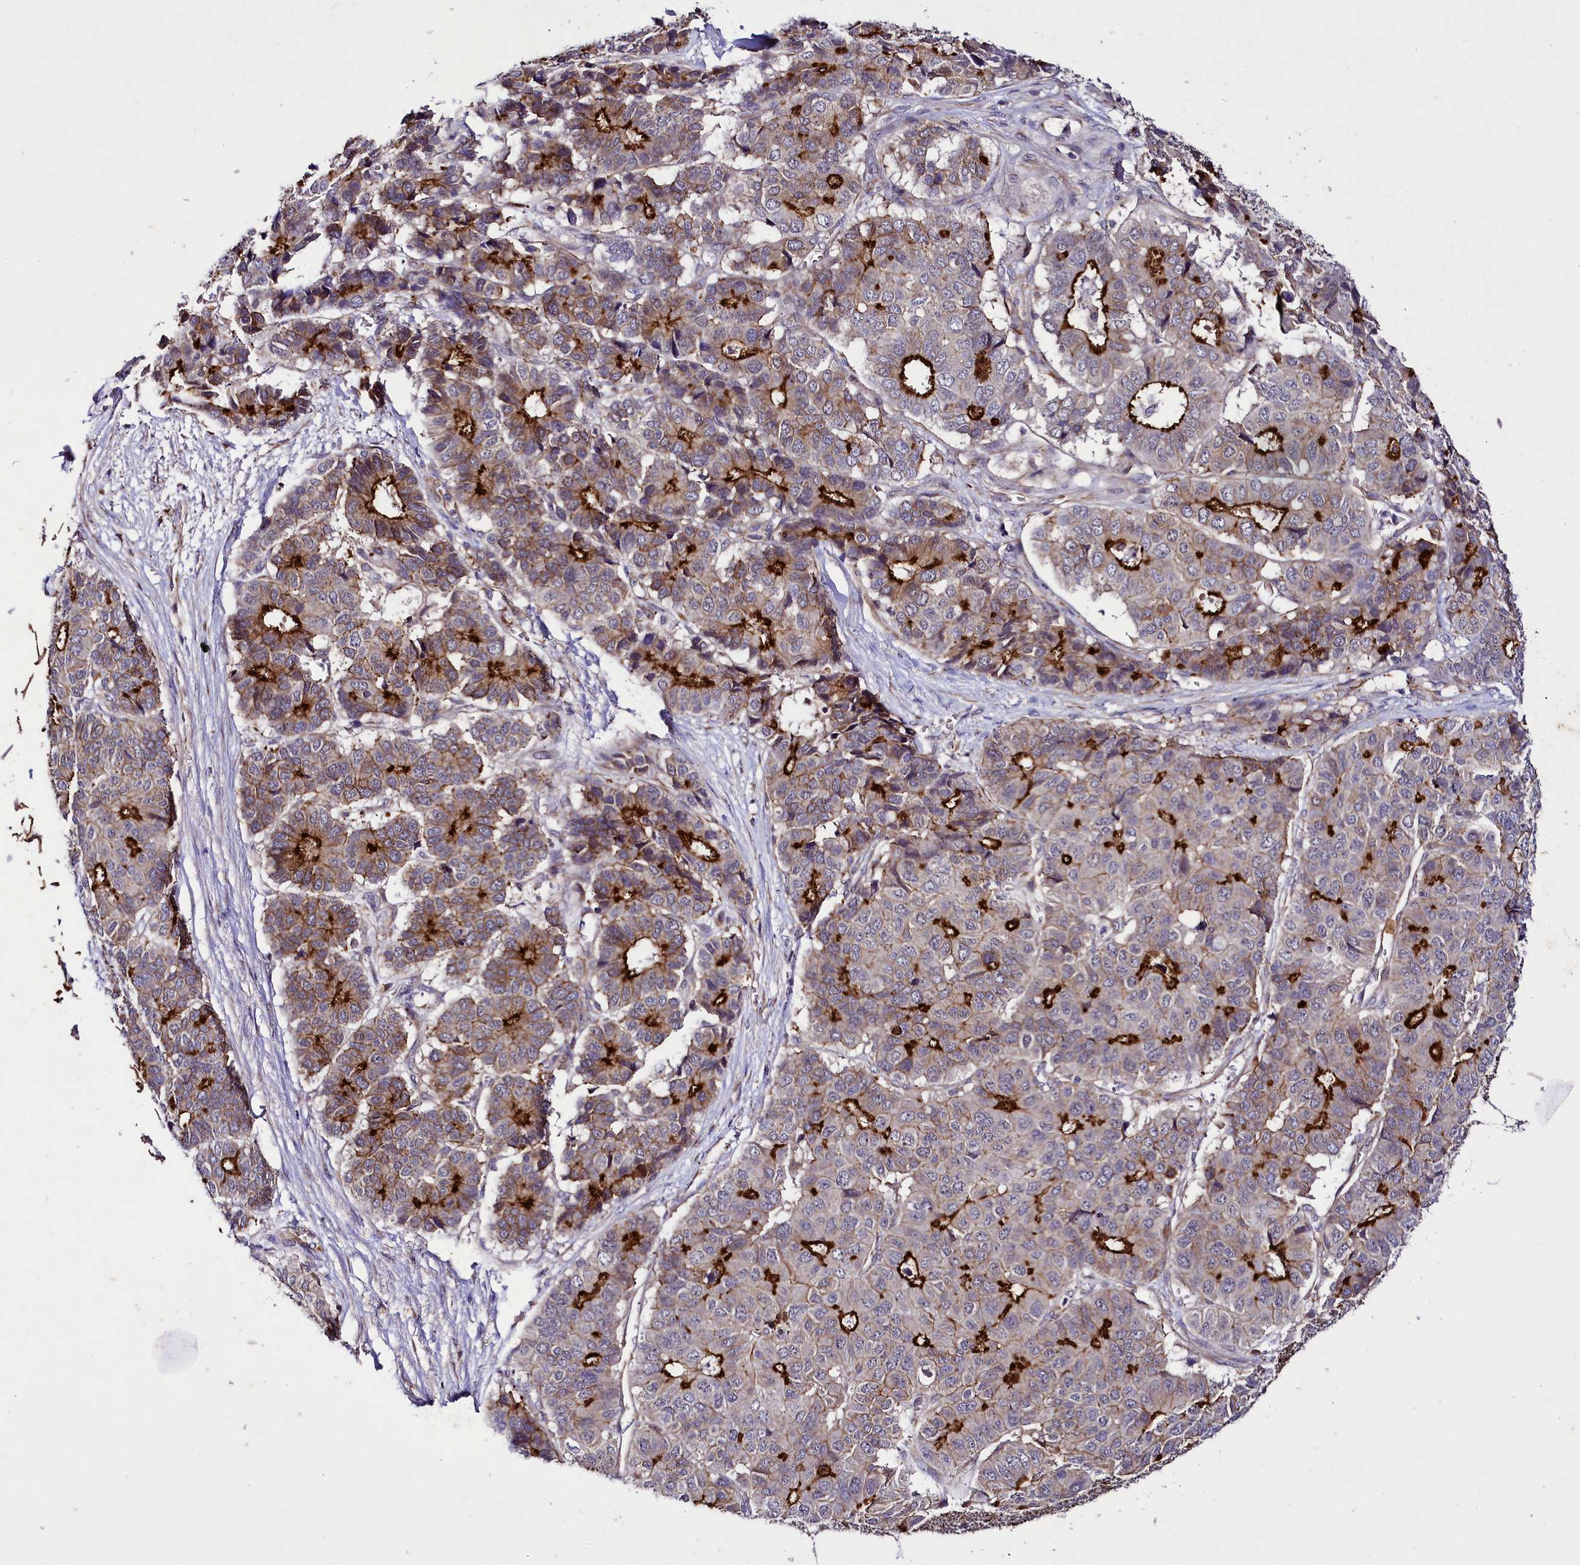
{"staining": {"intensity": "strong", "quantity": "25%-75%", "location": "cytoplasmic/membranous"}, "tissue": "pancreatic cancer", "cell_type": "Tumor cells", "image_type": "cancer", "snomed": [{"axis": "morphology", "description": "Adenocarcinoma, NOS"}, {"axis": "topography", "description": "Pancreas"}], "caption": "There is high levels of strong cytoplasmic/membranous staining in tumor cells of pancreatic cancer (adenocarcinoma), as demonstrated by immunohistochemical staining (brown color).", "gene": "SLC7A1", "patient": {"sex": "male", "age": 50}}